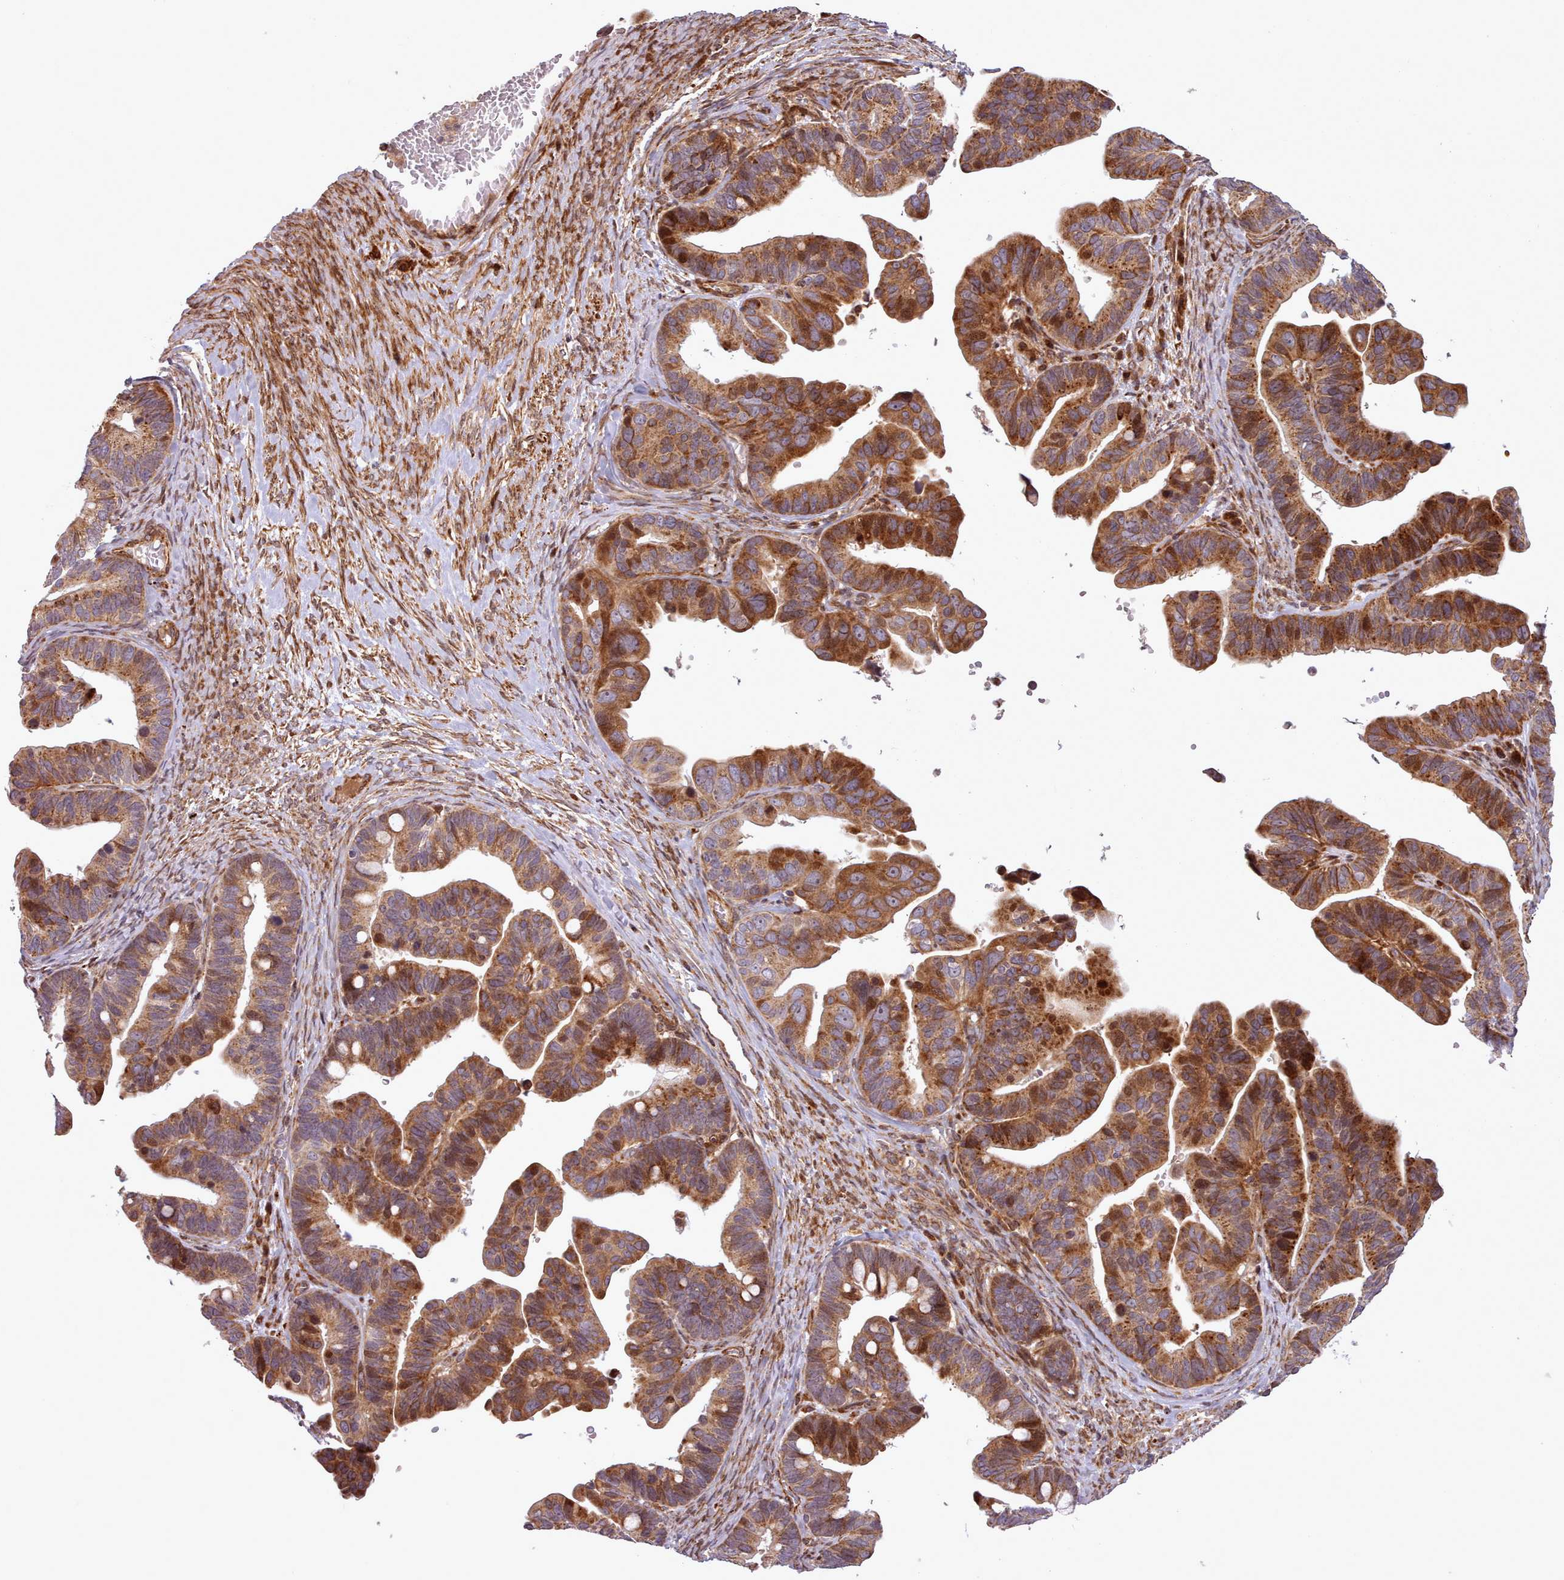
{"staining": {"intensity": "strong", "quantity": ">75%", "location": "cytoplasmic/membranous,nuclear"}, "tissue": "ovarian cancer", "cell_type": "Tumor cells", "image_type": "cancer", "snomed": [{"axis": "morphology", "description": "Cystadenocarcinoma, serous, NOS"}, {"axis": "topography", "description": "Ovary"}], "caption": "Strong cytoplasmic/membranous and nuclear protein positivity is seen in about >75% of tumor cells in serous cystadenocarcinoma (ovarian).", "gene": "NLRP7", "patient": {"sex": "female", "age": 56}}